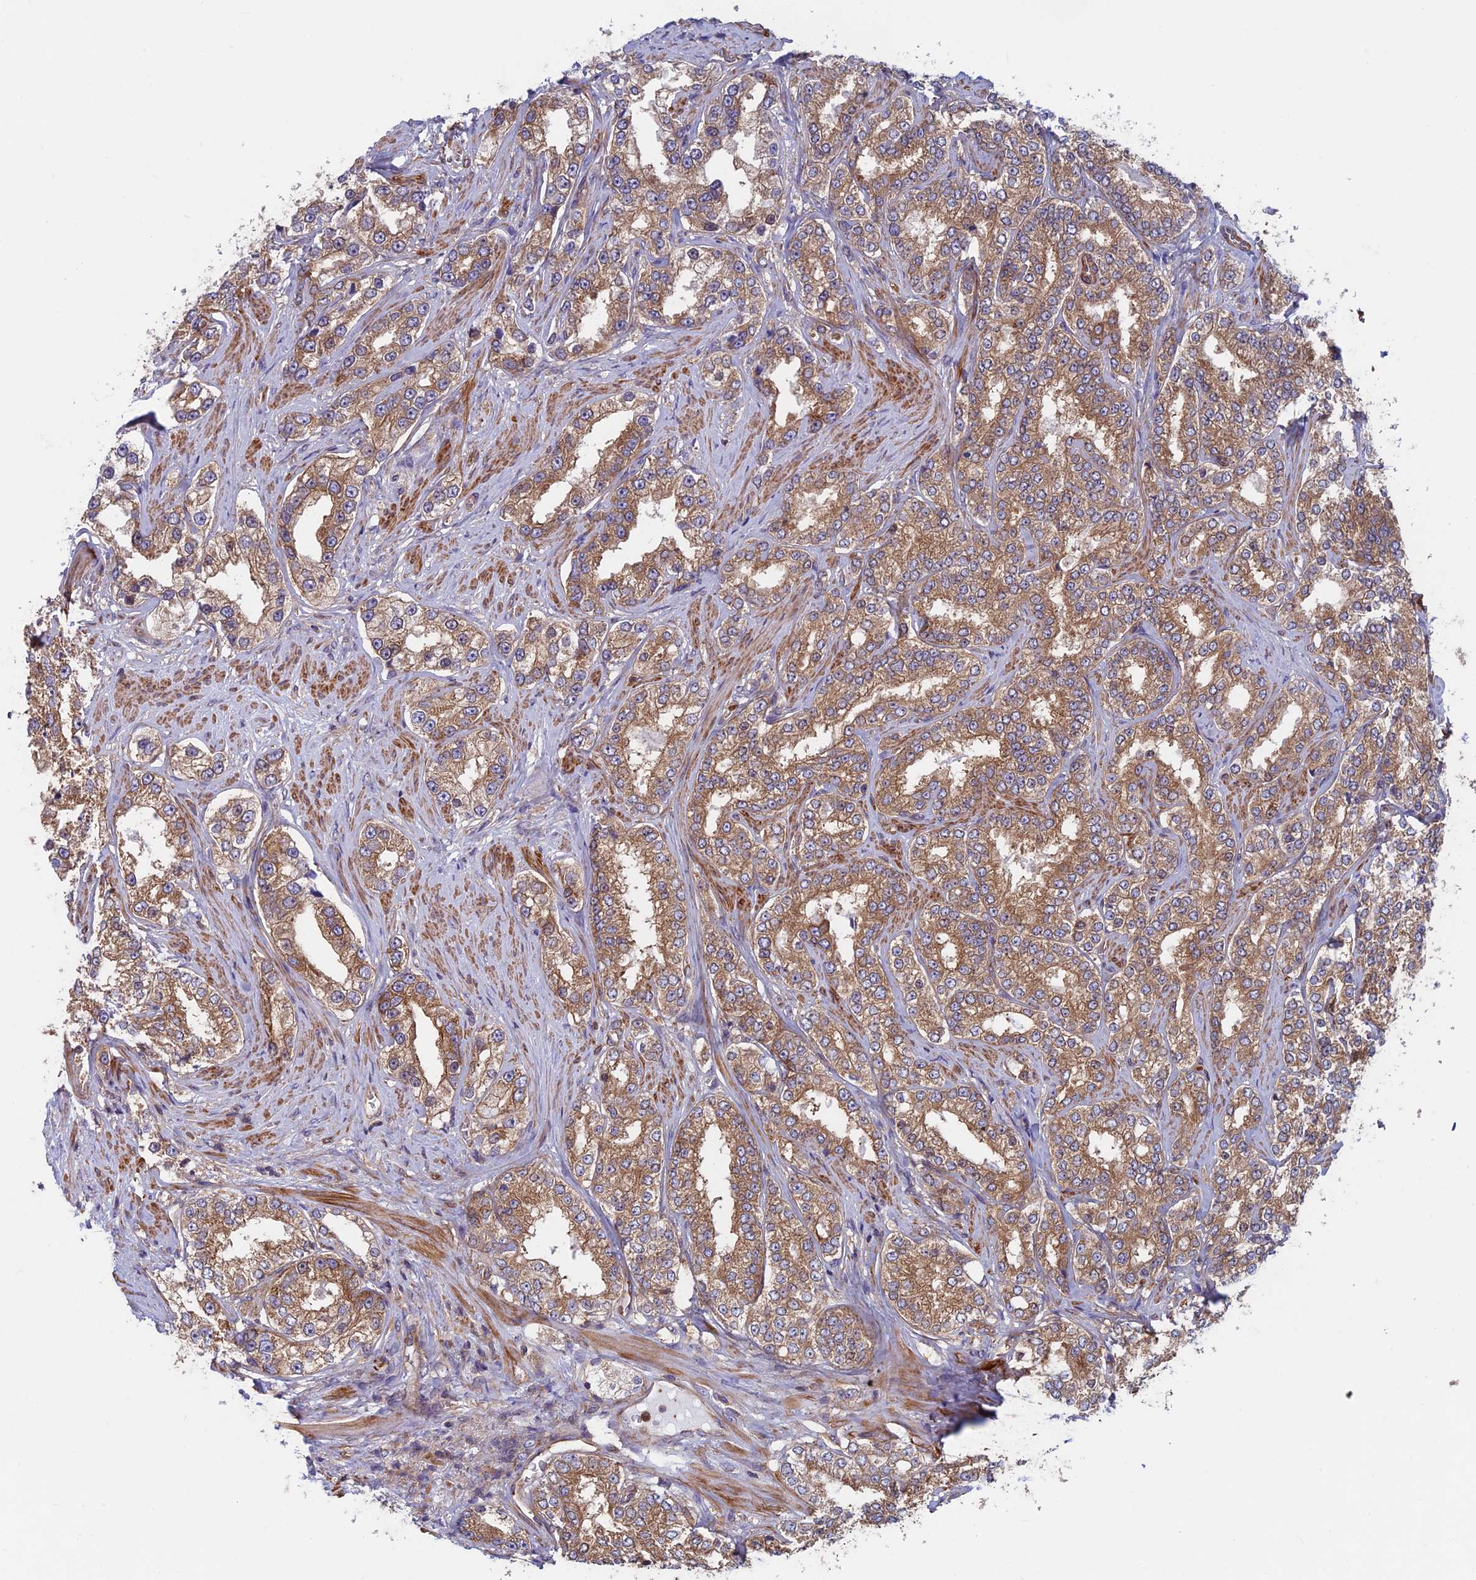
{"staining": {"intensity": "moderate", "quantity": ">75%", "location": "cytoplasmic/membranous"}, "tissue": "prostate cancer", "cell_type": "Tumor cells", "image_type": "cancer", "snomed": [{"axis": "morphology", "description": "Normal tissue, NOS"}, {"axis": "morphology", "description": "Adenocarcinoma, High grade"}, {"axis": "topography", "description": "Prostate"}], "caption": "Immunohistochemistry (IHC) (DAB) staining of human prostate high-grade adenocarcinoma displays moderate cytoplasmic/membranous protein positivity in approximately >75% of tumor cells.", "gene": "DNM1L", "patient": {"sex": "male", "age": 83}}